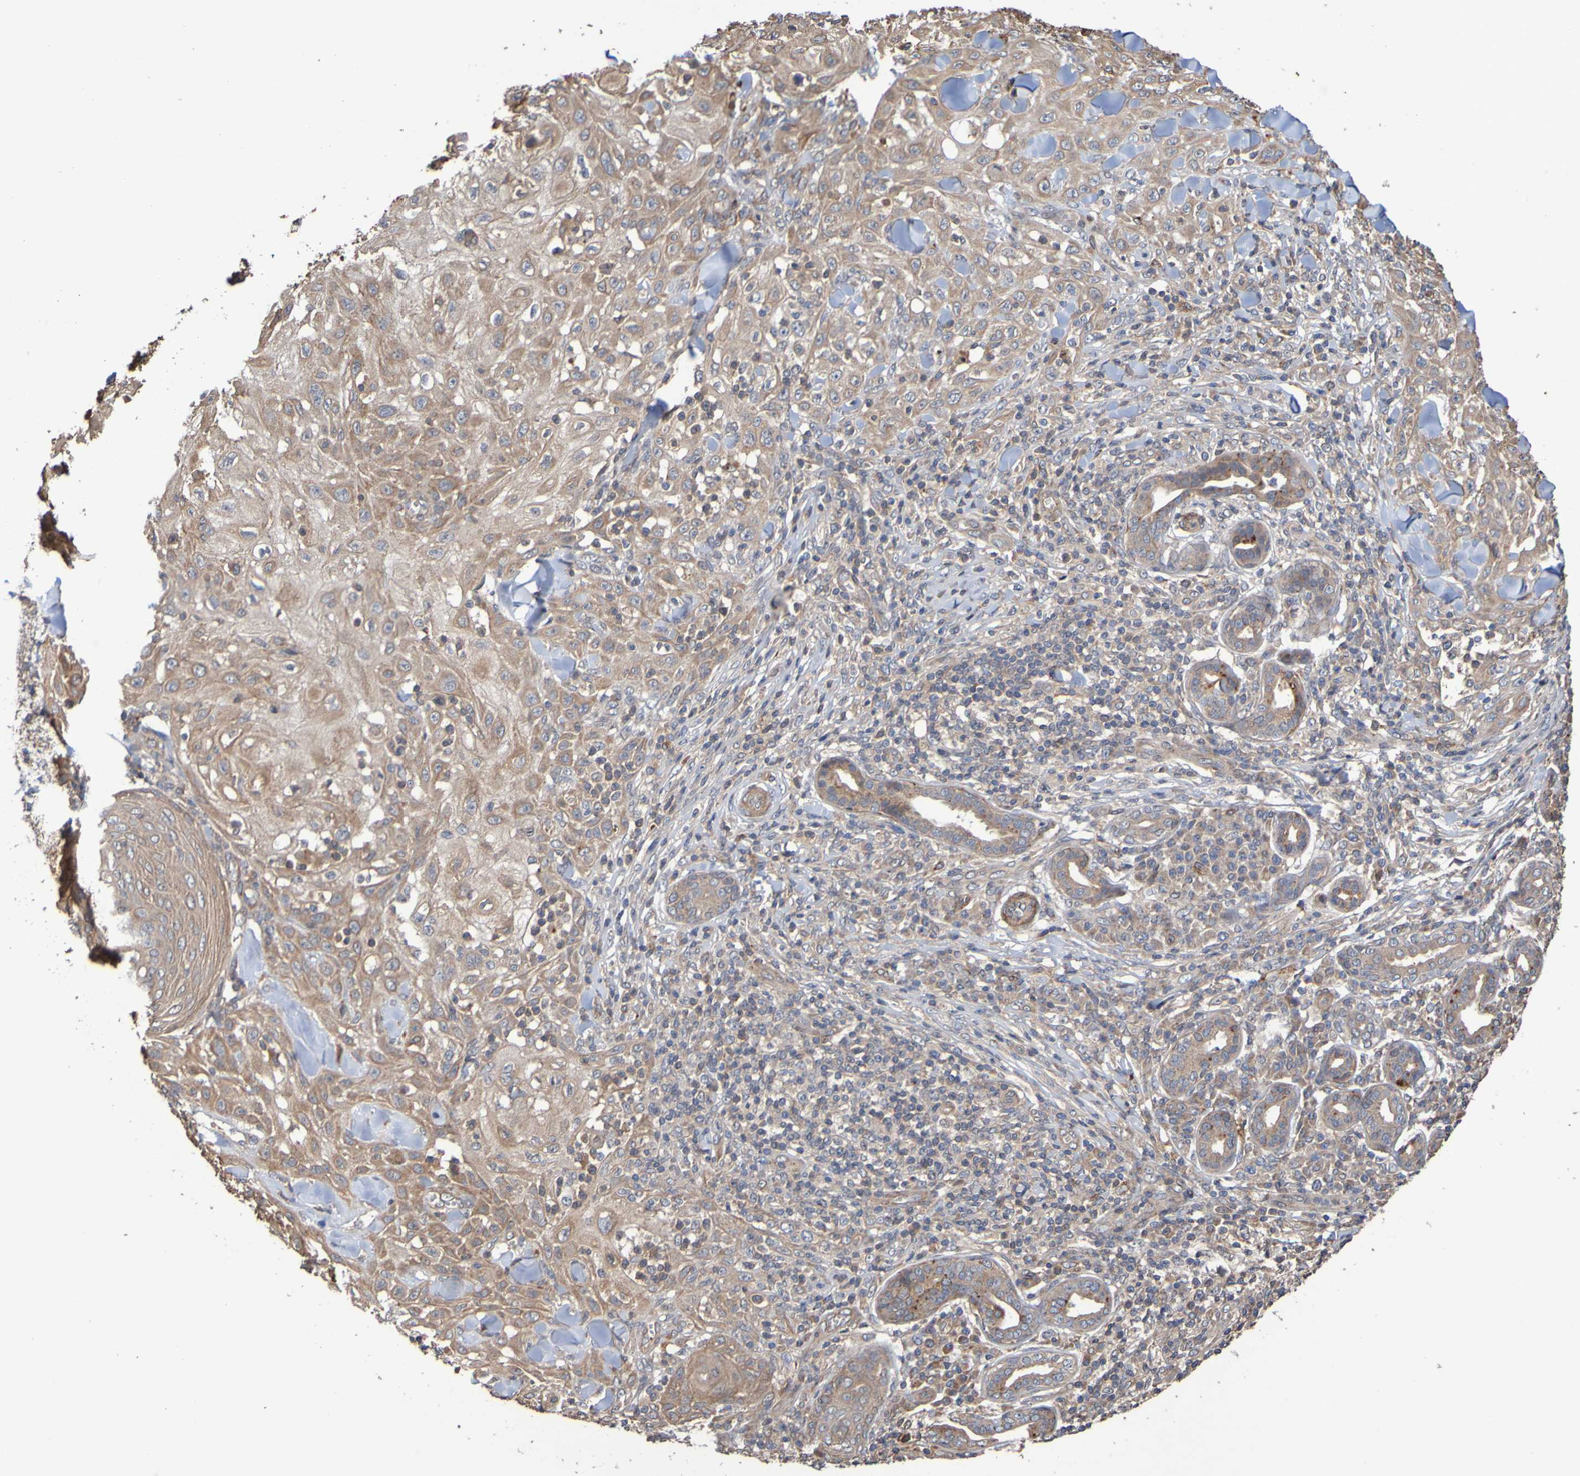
{"staining": {"intensity": "moderate", "quantity": ">75%", "location": "cytoplasmic/membranous"}, "tissue": "skin cancer", "cell_type": "Tumor cells", "image_type": "cancer", "snomed": [{"axis": "morphology", "description": "Squamous cell carcinoma, NOS"}, {"axis": "topography", "description": "Skin"}], "caption": "Tumor cells reveal medium levels of moderate cytoplasmic/membranous expression in about >75% of cells in human skin squamous cell carcinoma.", "gene": "UCN", "patient": {"sex": "male", "age": 24}}